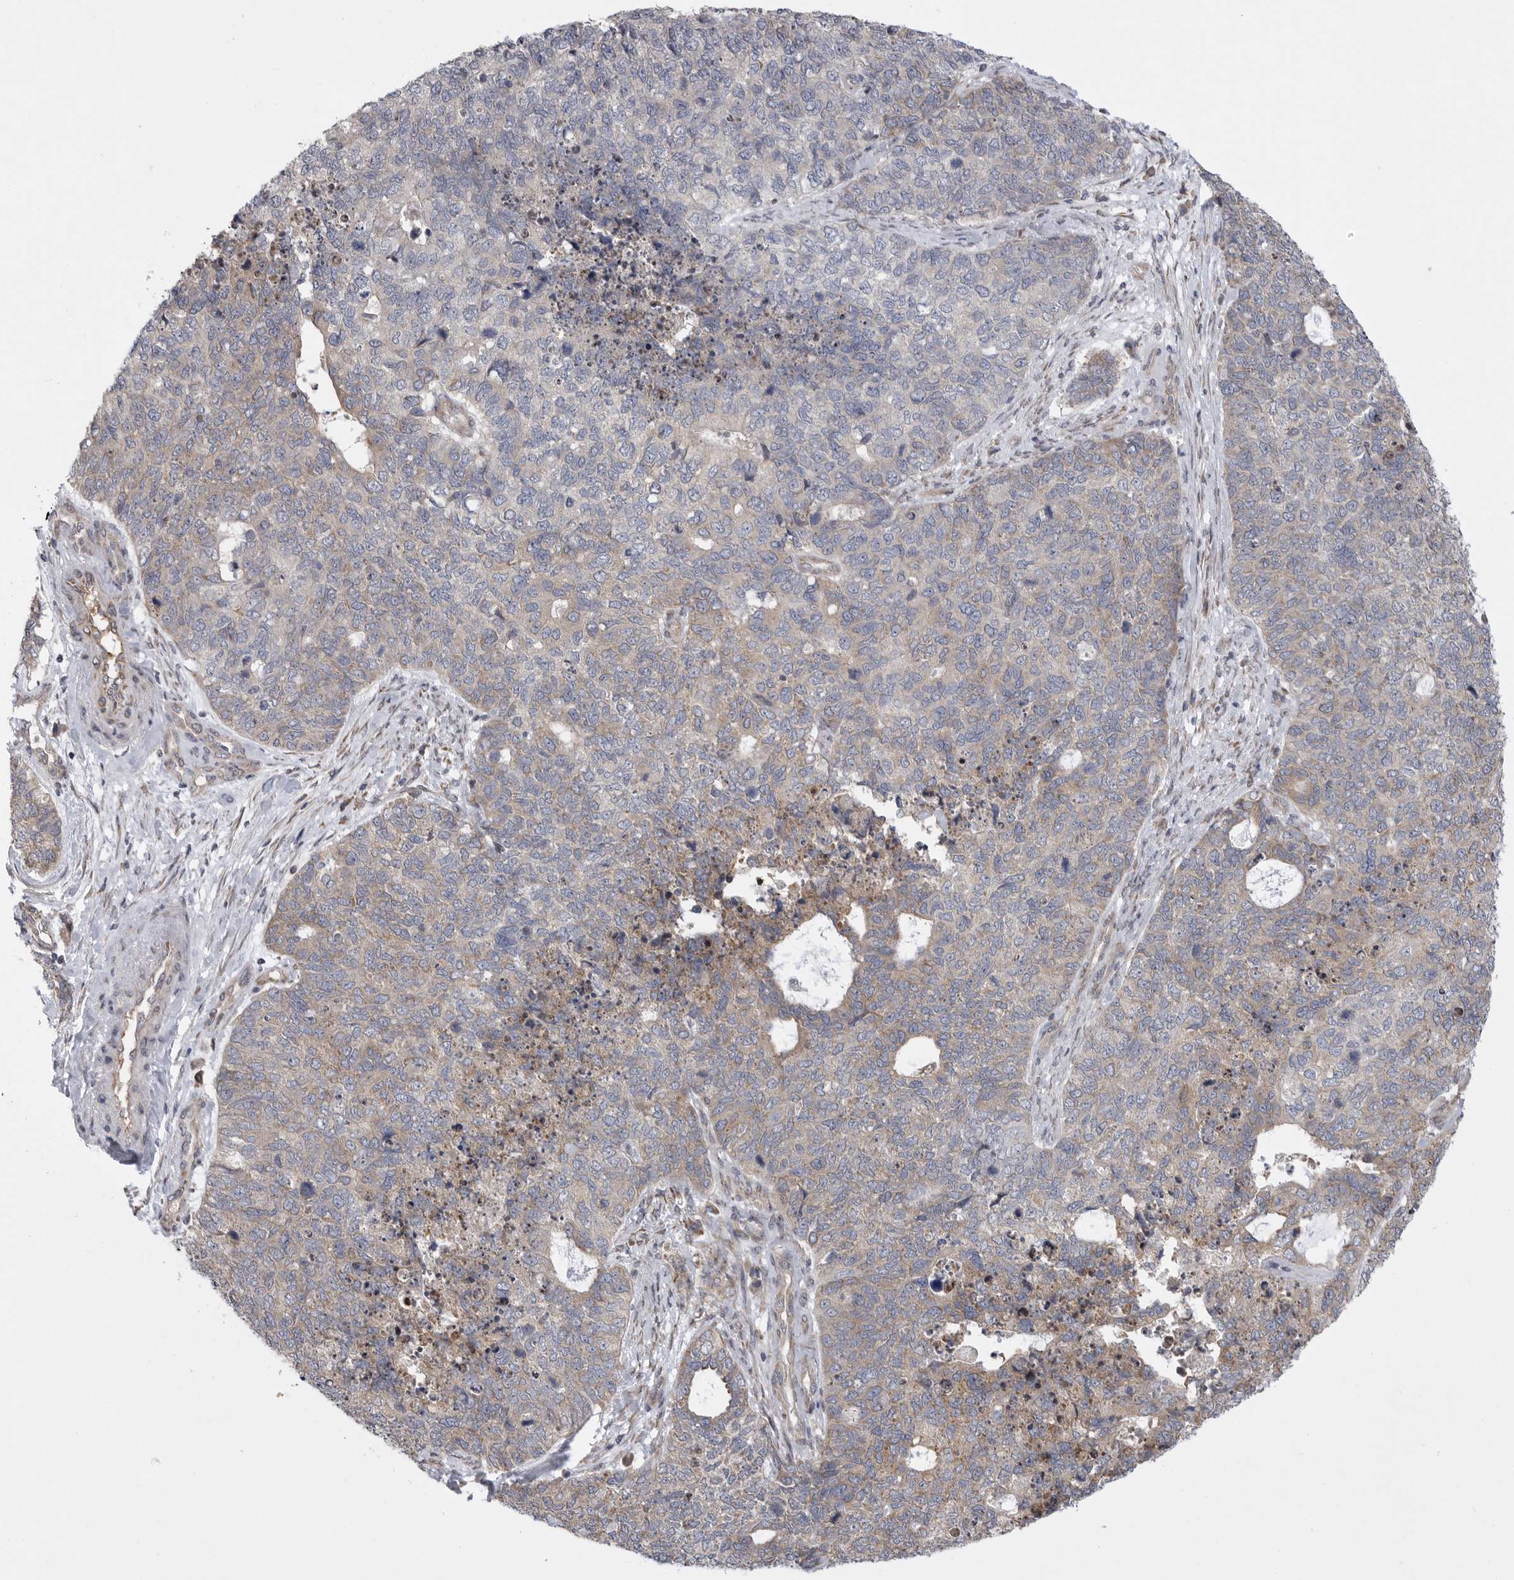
{"staining": {"intensity": "moderate", "quantity": ">75%", "location": "cytoplasmic/membranous"}, "tissue": "cervical cancer", "cell_type": "Tumor cells", "image_type": "cancer", "snomed": [{"axis": "morphology", "description": "Squamous cell carcinoma, NOS"}, {"axis": "topography", "description": "Cervix"}], "caption": "Protein expression analysis of human cervical cancer (squamous cell carcinoma) reveals moderate cytoplasmic/membranous staining in approximately >75% of tumor cells.", "gene": "FBXO43", "patient": {"sex": "female", "age": 63}}